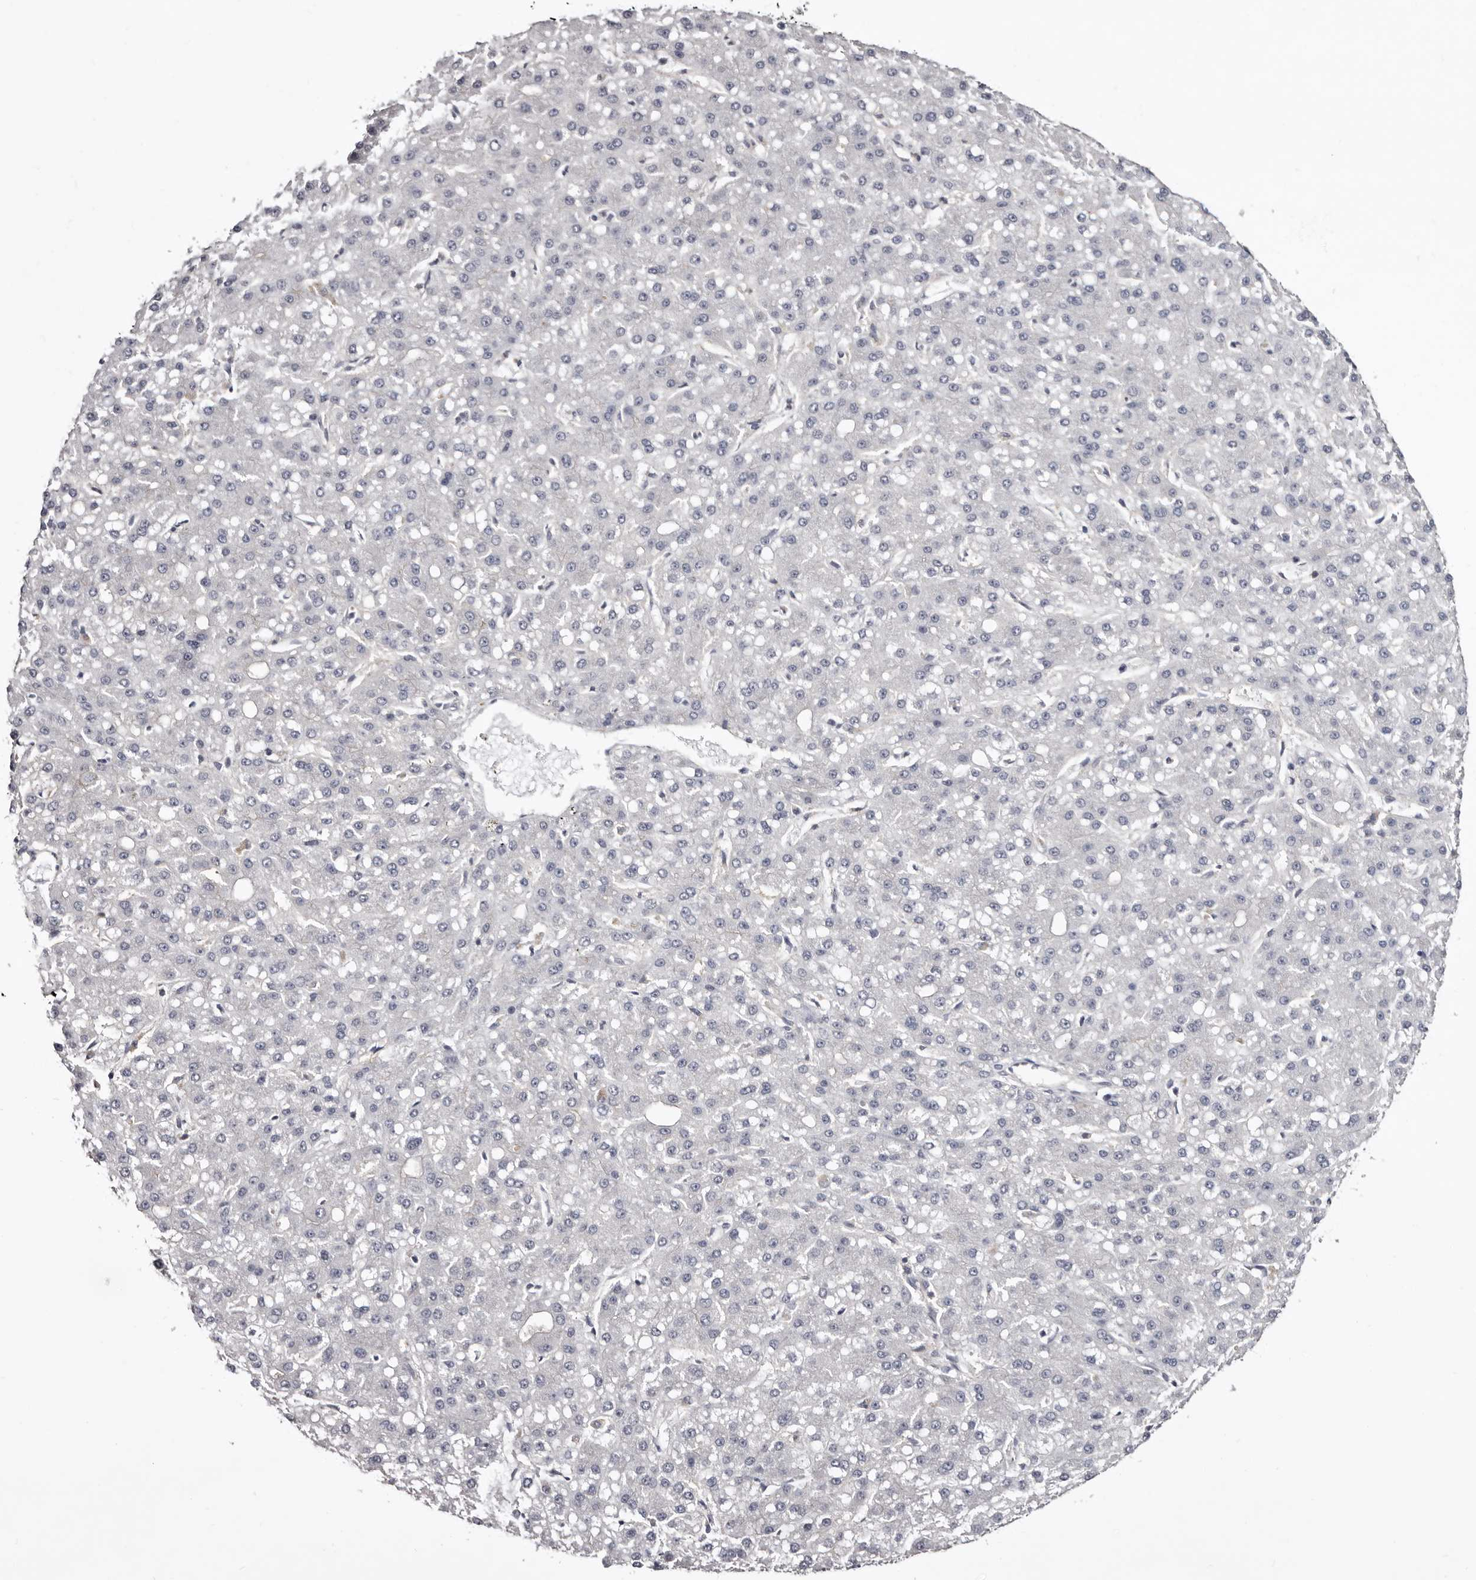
{"staining": {"intensity": "negative", "quantity": "none", "location": "none"}, "tissue": "liver cancer", "cell_type": "Tumor cells", "image_type": "cancer", "snomed": [{"axis": "morphology", "description": "Carcinoma, Hepatocellular, NOS"}, {"axis": "topography", "description": "Liver"}], "caption": "Immunohistochemistry of human hepatocellular carcinoma (liver) shows no positivity in tumor cells.", "gene": "LAD1", "patient": {"sex": "male", "age": 67}}